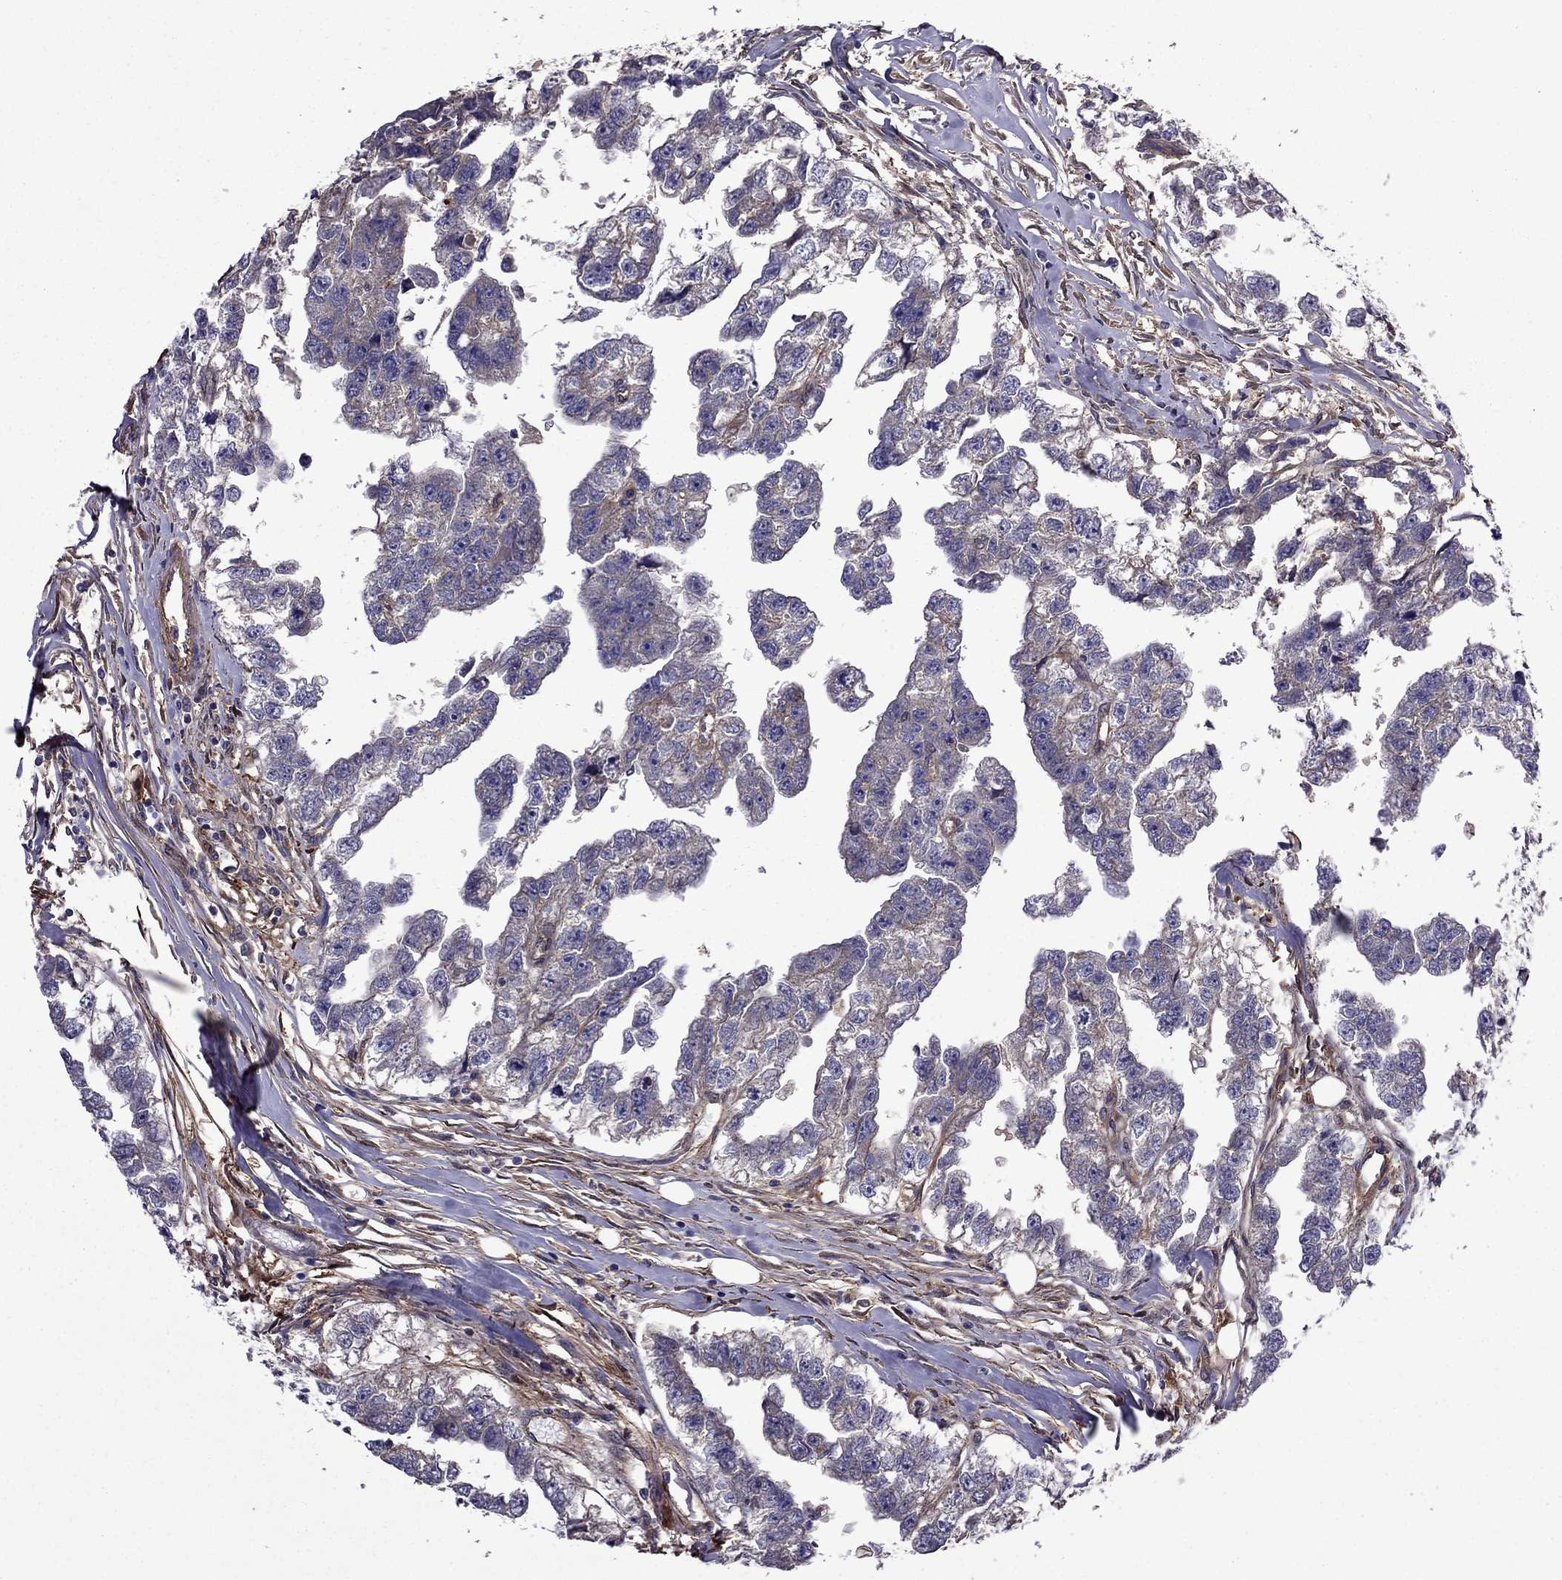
{"staining": {"intensity": "negative", "quantity": "none", "location": "none"}, "tissue": "testis cancer", "cell_type": "Tumor cells", "image_type": "cancer", "snomed": [{"axis": "morphology", "description": "Carcinoma, Embryonal, NOS"}, {"axis": "morphology", "description": "Teratoma, malignant, NOS"}, {"axis": "topography", "description": "Testis"}], "caption": "Immunohistochemical staining of human testis cancer shows no significant expression in tumor cells. Brightfield microscopy of IHC stained with DAB (3,3'-diaminobenzidine) (brown) and hematoxylin (blue), captured at high magnification.", "gene": "ITGB1", "patient": {"sex": "male", "age": 44}}